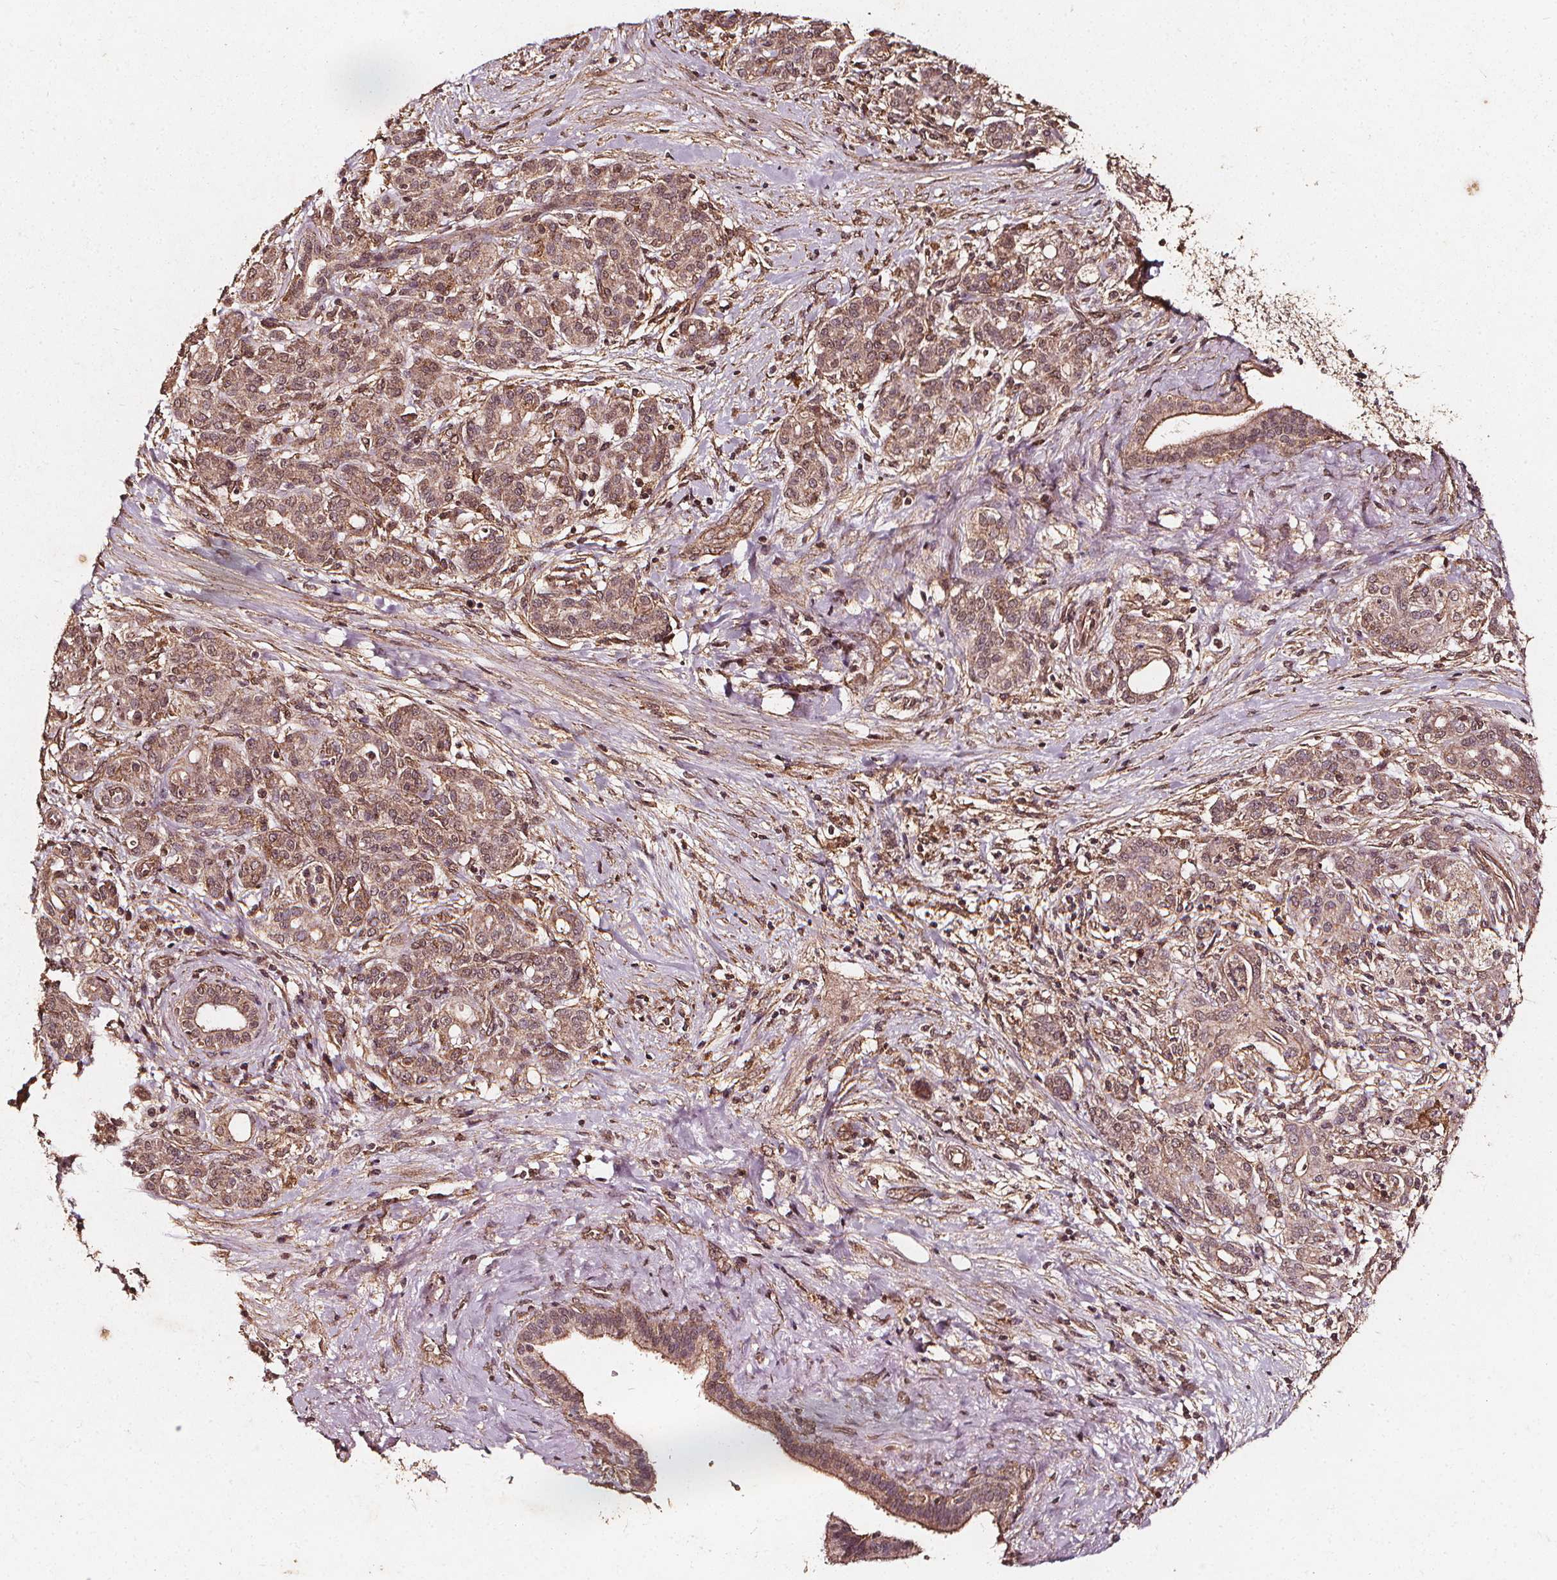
{"staining": {"intensity": "moderate", "quantity": ">75%", "location": "cytoplasmic/membranous"}, "tissue": "pancreatic cancer", "cell_type": "Tumor cells", "image_type": "cancer", "snomed": [{"axis": "morphology", "description": "Adenocarcinoma, NOS"}, {"axis": "topography", "description": "Pancreas"}], "caption": "Pancreatic adenocarcinoma stained with a protein marker displays moderate staining in tumor cells.", "gene": "ABCA1", "patient": {"sex": "male", "age": 44}}